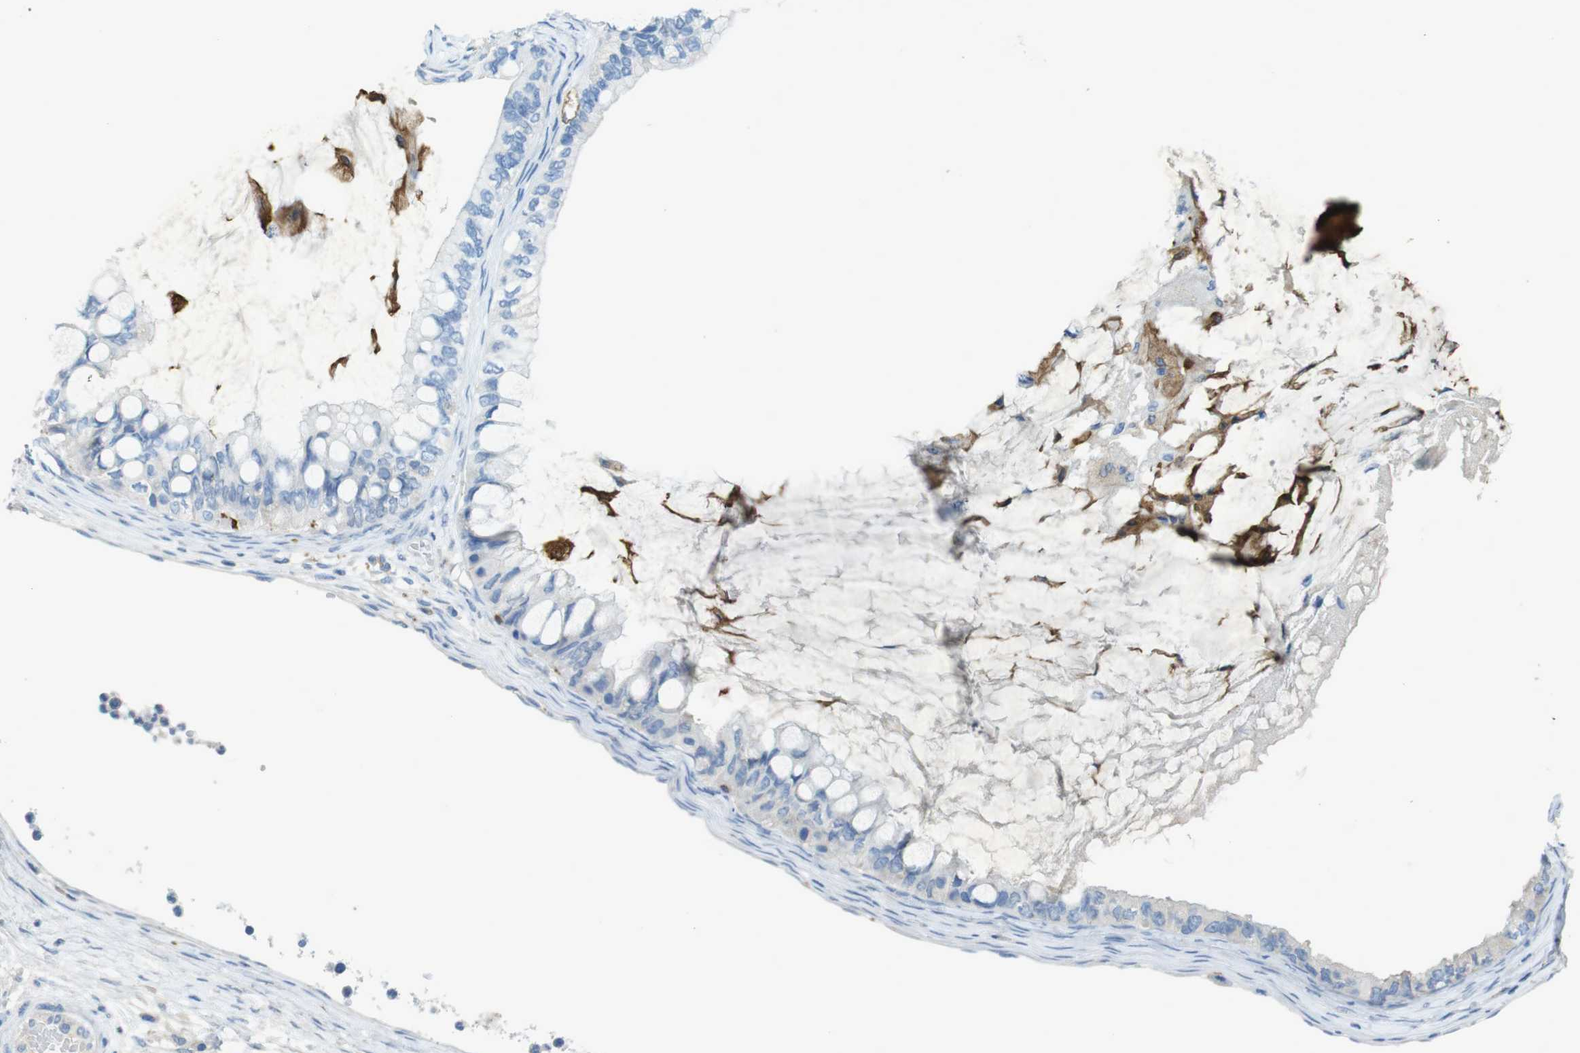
{"staining": {"intensity": "negative", "quantity": "none", "location": "none"}, "tissue": "ovarian cancer", "cell_type": "Tumor cells", "image_type": "cancer", "snomed": [{"axis": "morphology", "description": "Cystadenocarcinoma, mucinous, NOS"}, {"axis": "topography", "description": "Ovary"}], "caption": "DAB immunohistochemical staining of human ovarian cancer shows no significant staining in tumor cells.", "gene": "CD320", "patient": {"sex": "female", "age": 80}}